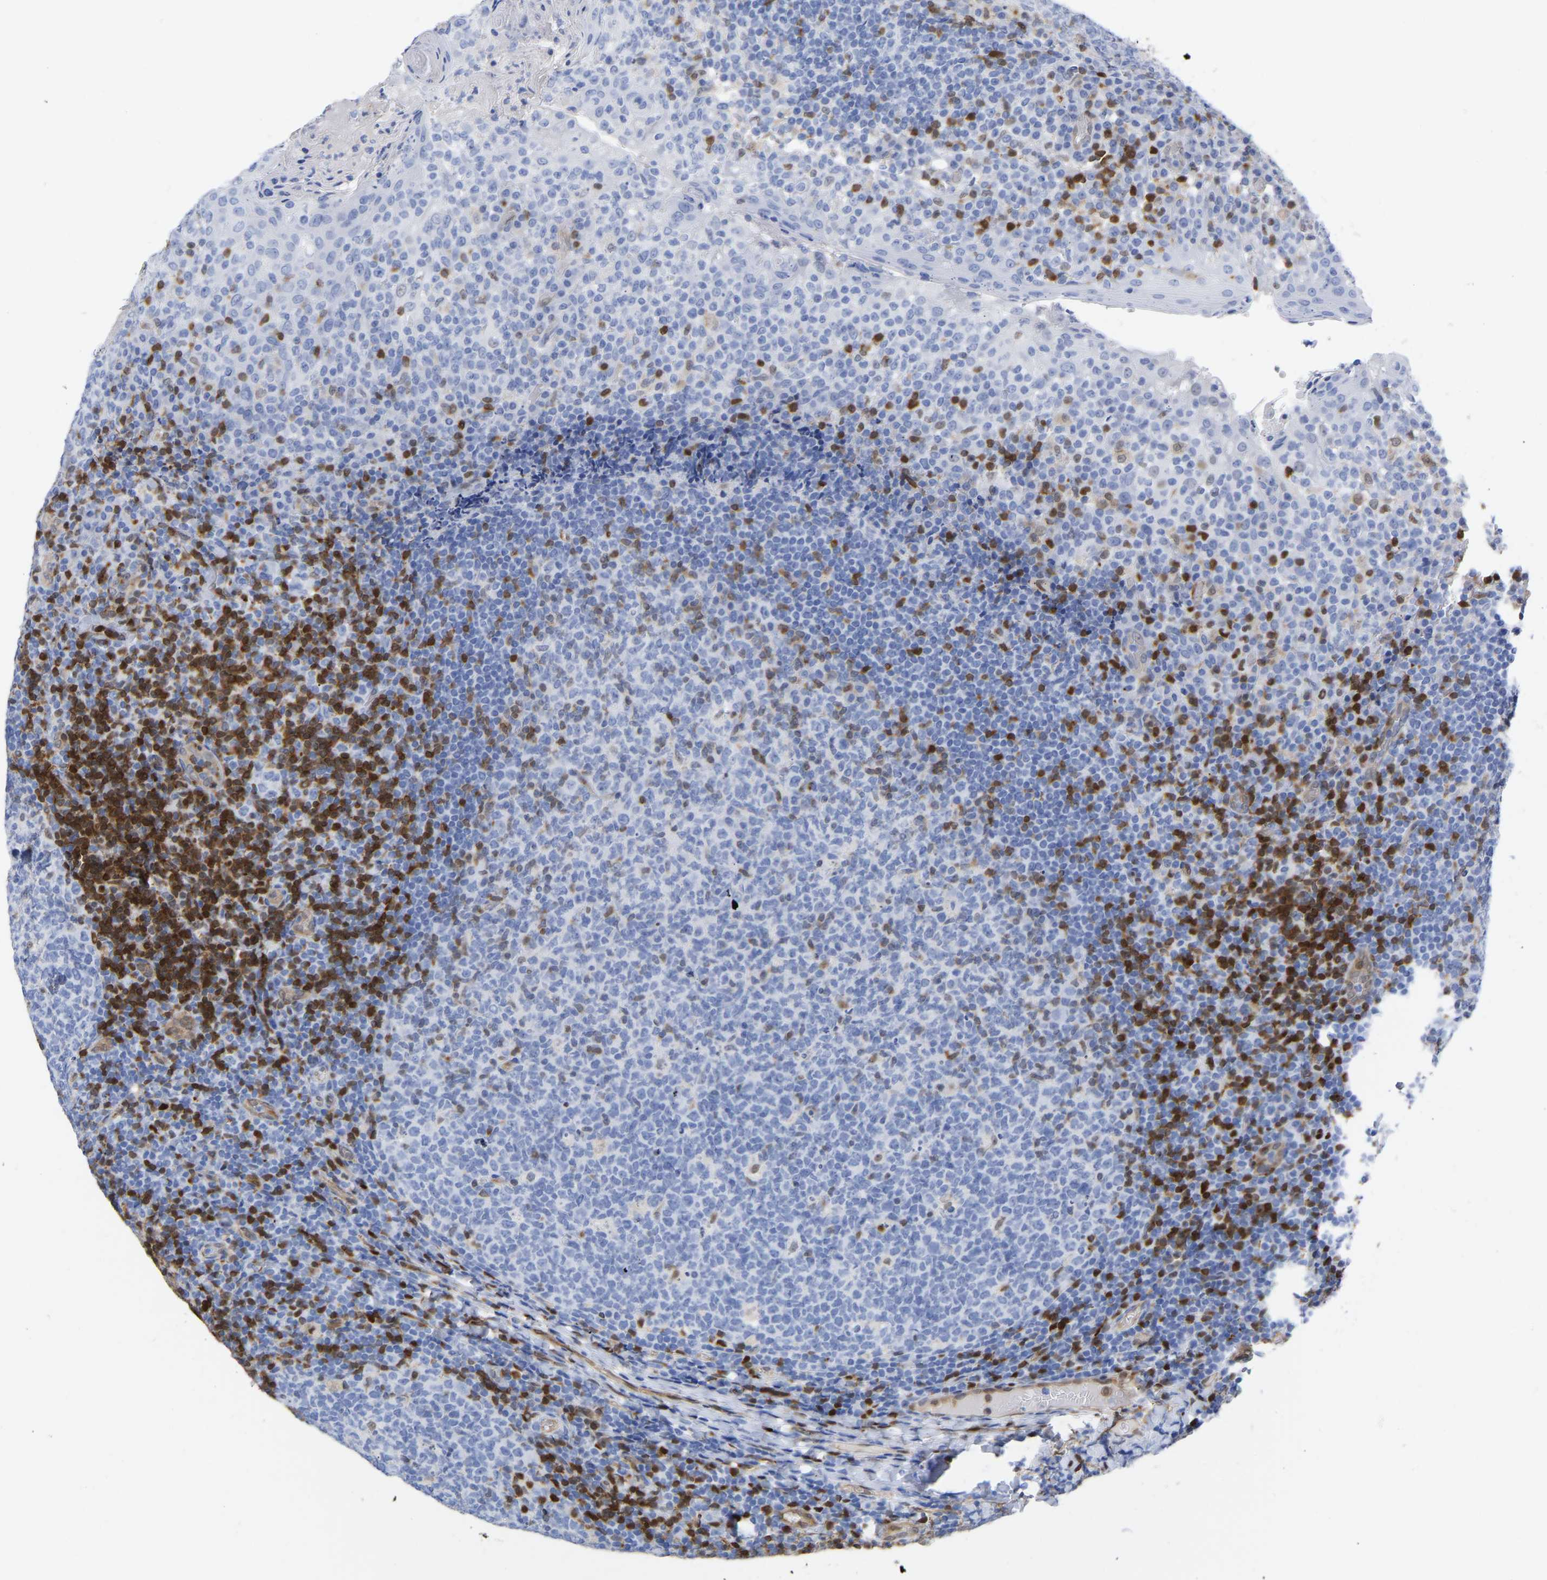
{"staining": {"intensity": "moderate", "quantity": "<25%", "location": "cytoplasmic/membranous,nuclear"}, "tissue": "tonsil", "cell_type": "Germinal center cells", "image_type": "normal", "snomed": [{"axis": "morphology", "description": "Normal tissue, NOS"}, {"axis": "topography", "description": "Tonsil"}], "caption": "The immunohistochemical stain labels moderate cytoplasmic/membranous,nuclear expression in germinal center cells of normal tonsil. Ihc stains the protein in brown and the nuclei are stained blue.", "gene": "GIMAP4", "patient": {"sex": "female", "age": 19}}